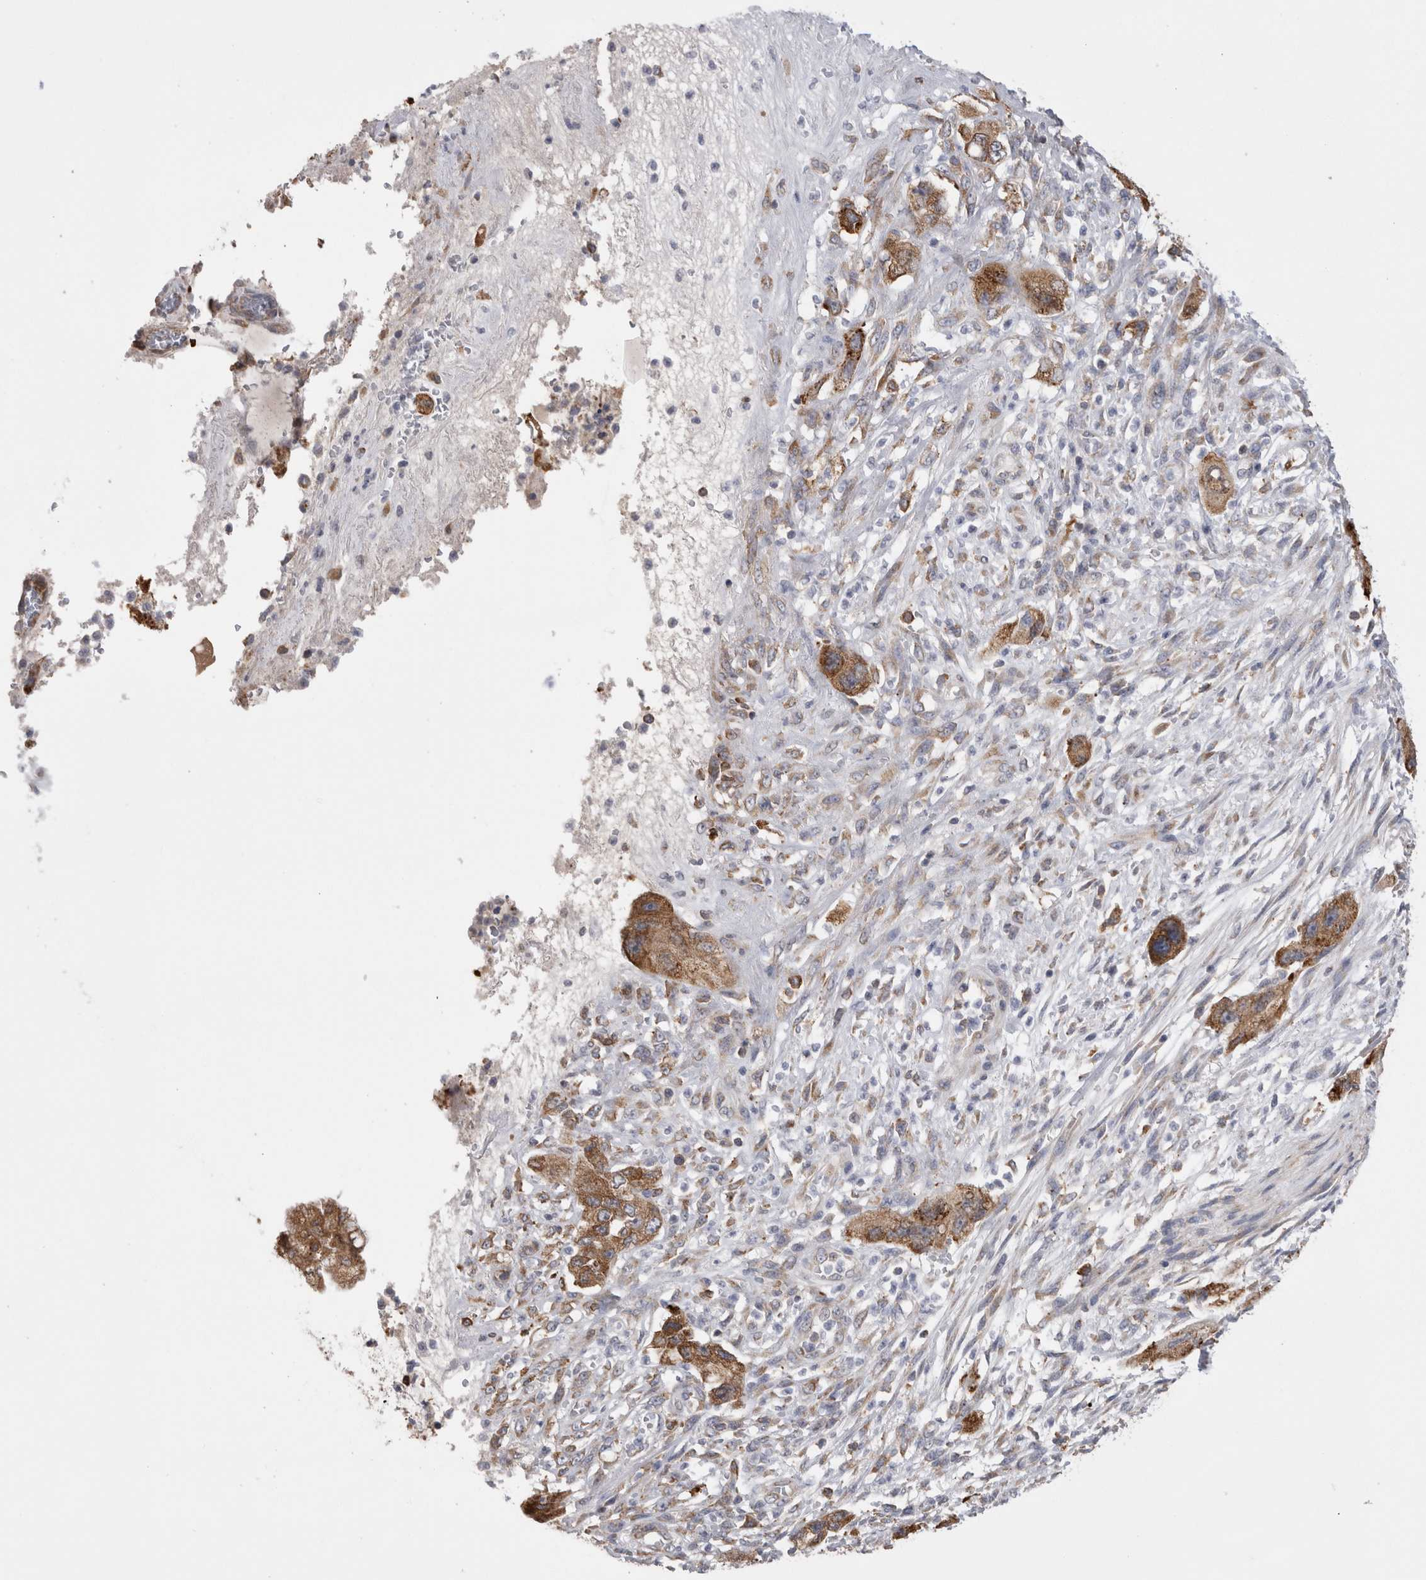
{"staining": {"intensity": "moderate", "quantity": ">75%", "location": "cytoplasmic/membranous"}, "tissue": "pancreatic cancer", "cell_type": "Tumor cells", "image_type": "cancer", "snomed": [{"axis": "morphology", "description": "Adenocarcinoma, NOS"}, {"axis": "topography", "description": "Pancreas"}], "caption": "Pancreatic adenocarcinoma stained with a brown dye displays moderate cytoplasmic/membranous positive staining in approximately >75% of tumor cells.", "gene": "ZNF341", "patient": {"sex": "female", "age": 73}}